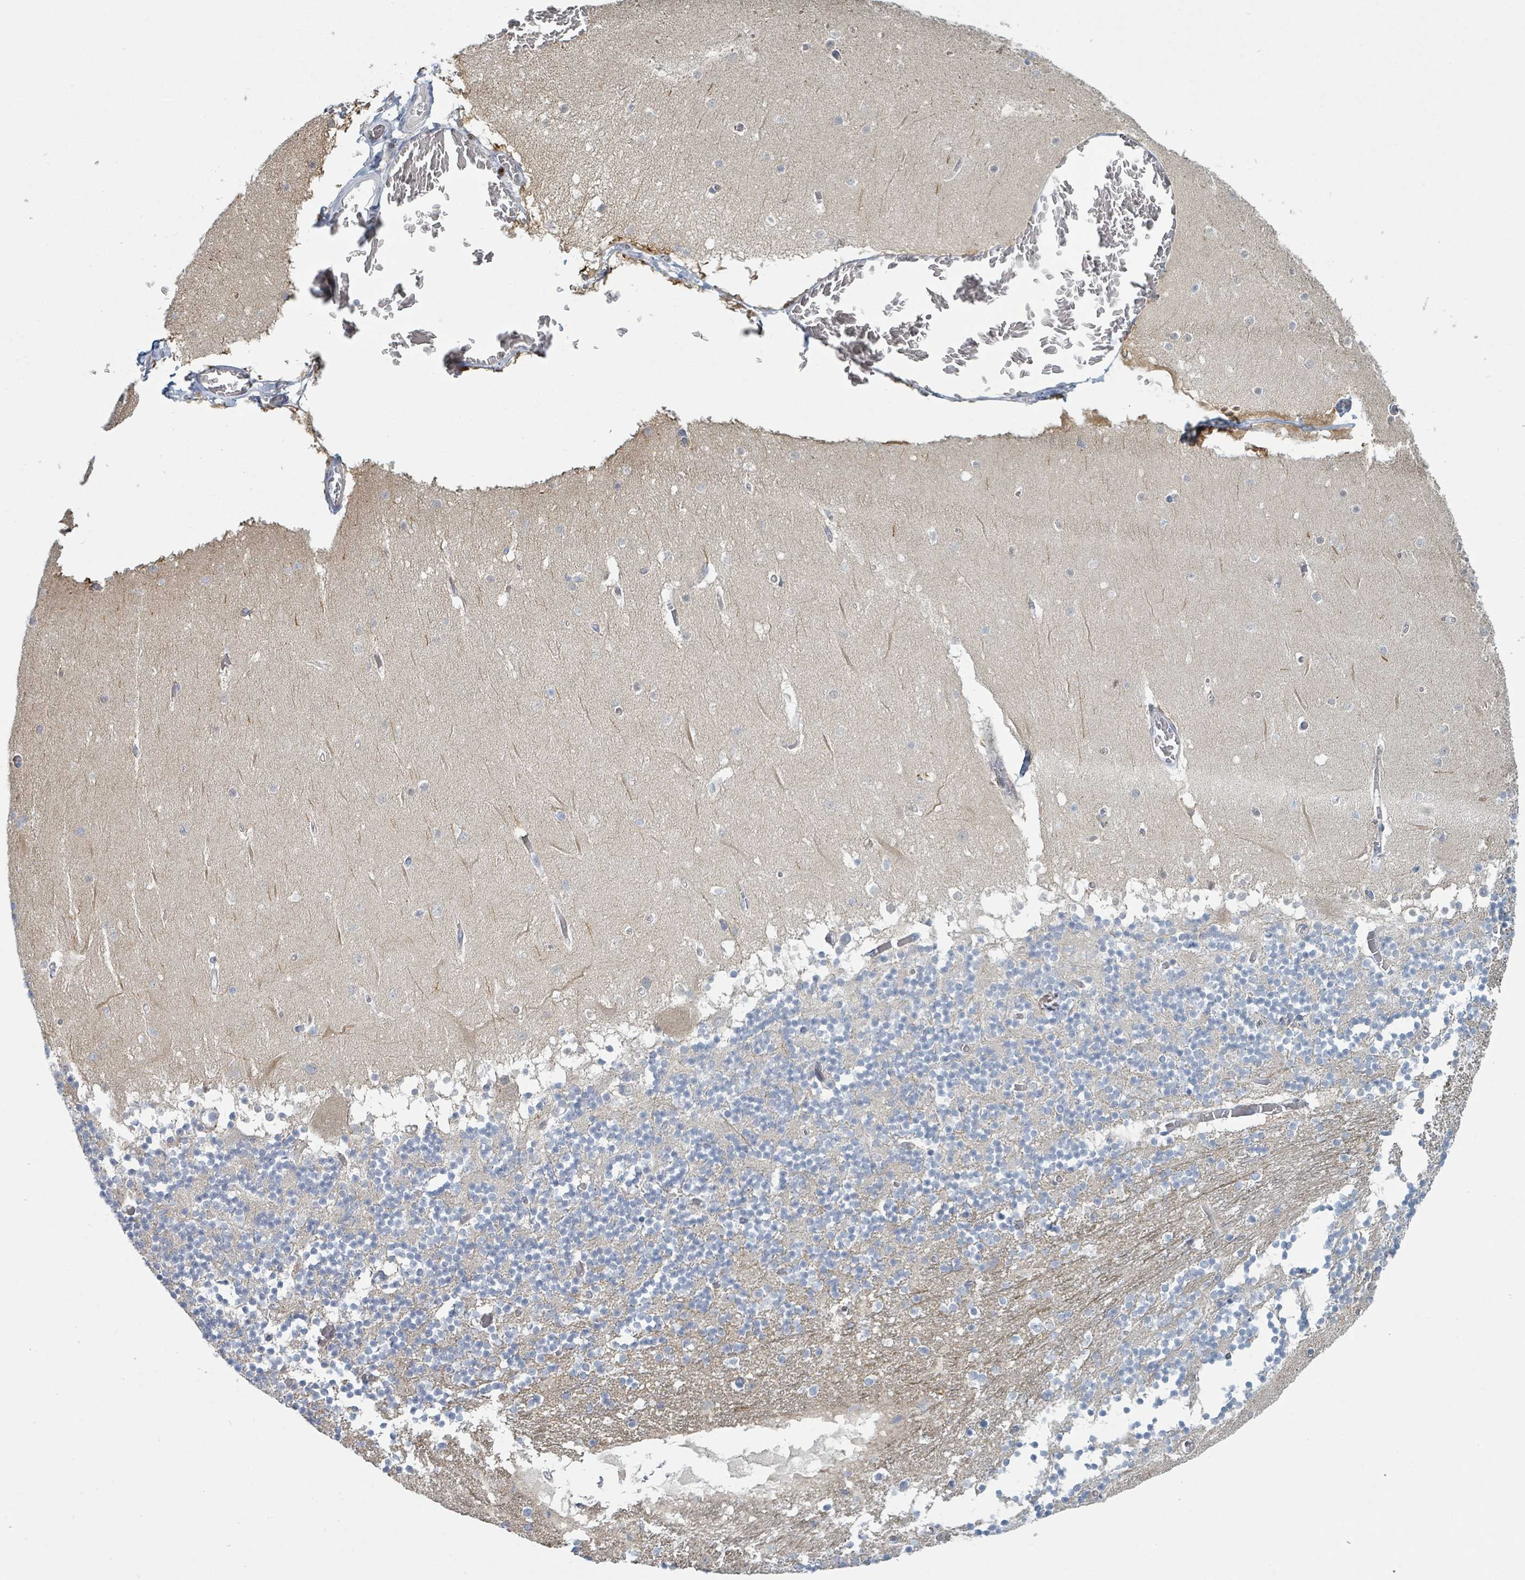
{"staining": {"intensity": "negative", "quantity": "none", "location": "none"}, "tissue": "cerebellum", "cell_type": "Cells in granular layer", "image_type": "normal", "snomed": [{"axis": "morphology", "description": "Normal tissue, NOS"}, {"axis": "topography", "description": "Cerebellum"}], "caption": "High power microscopy photomicrograph of an immunohistochemistry (IHC) histopathology image of normal cerebellum, revealing no significant positivity in cells in granular layer.", "gene": "SLC25A45", "patient": {"sex": "female", "age": 28}}